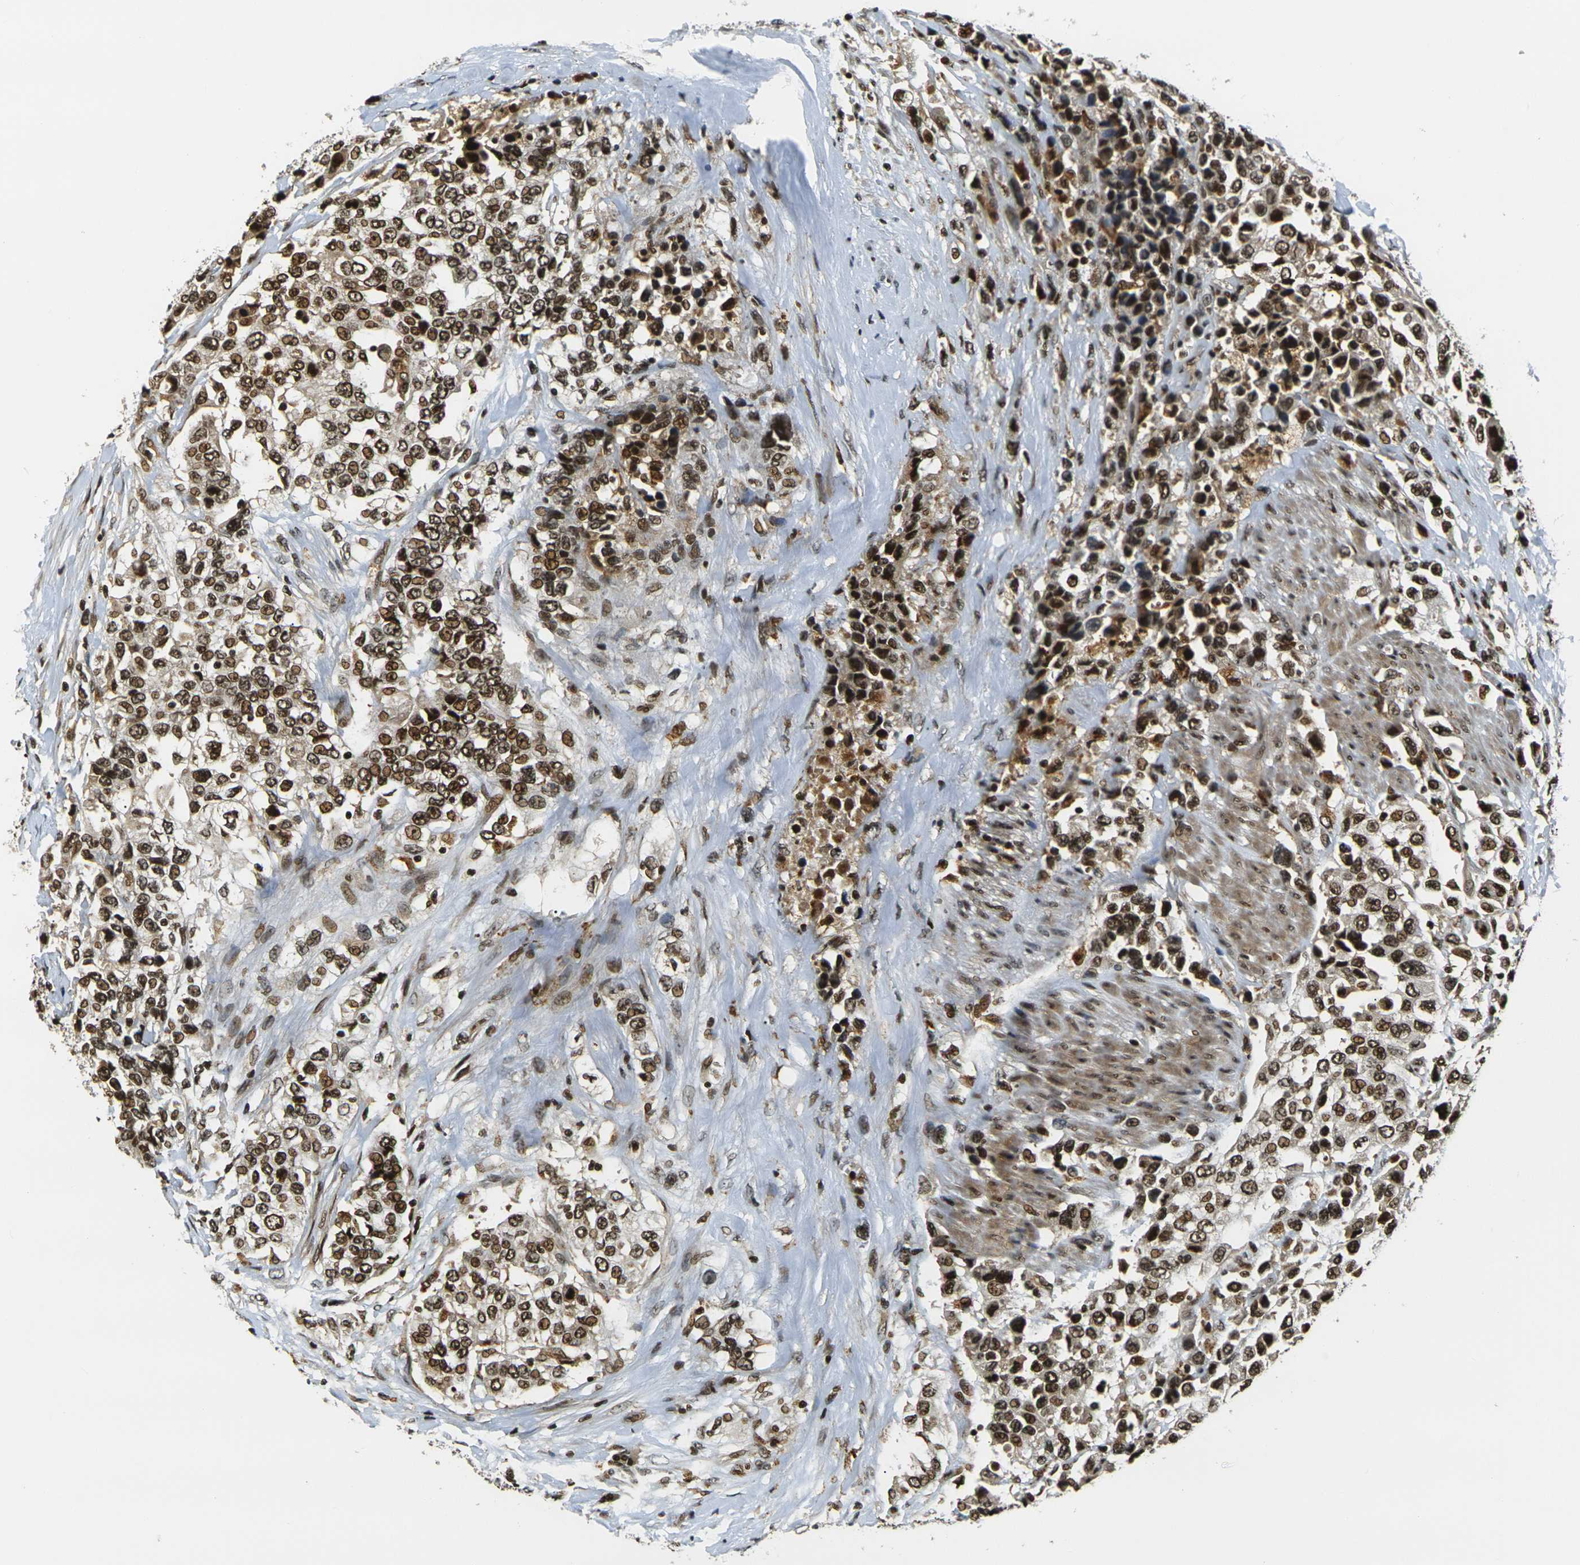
{"staining": {"intensity": "strong", "quantity": ">75%", "location": "cytoplasmic/membranous,nuclear"}, "tissue": "urothelial cancer", "cell_type": "Tumor cells", "image_type": "cancer", "snomed": [{"axis": "morphology", "description": "Urothelial carcinoma, High grade"}, {"axis": "topography", "description": "Urinary bladder"}], "caption": "Human urothelial cancer stained for a protein (brown) exhibits strong cytoplasmic/membranous and nuclear positive expression in about >75% of tumor cells.", "gene": "ACTL6A", "patient": {"sex": "female", "age": 80}}